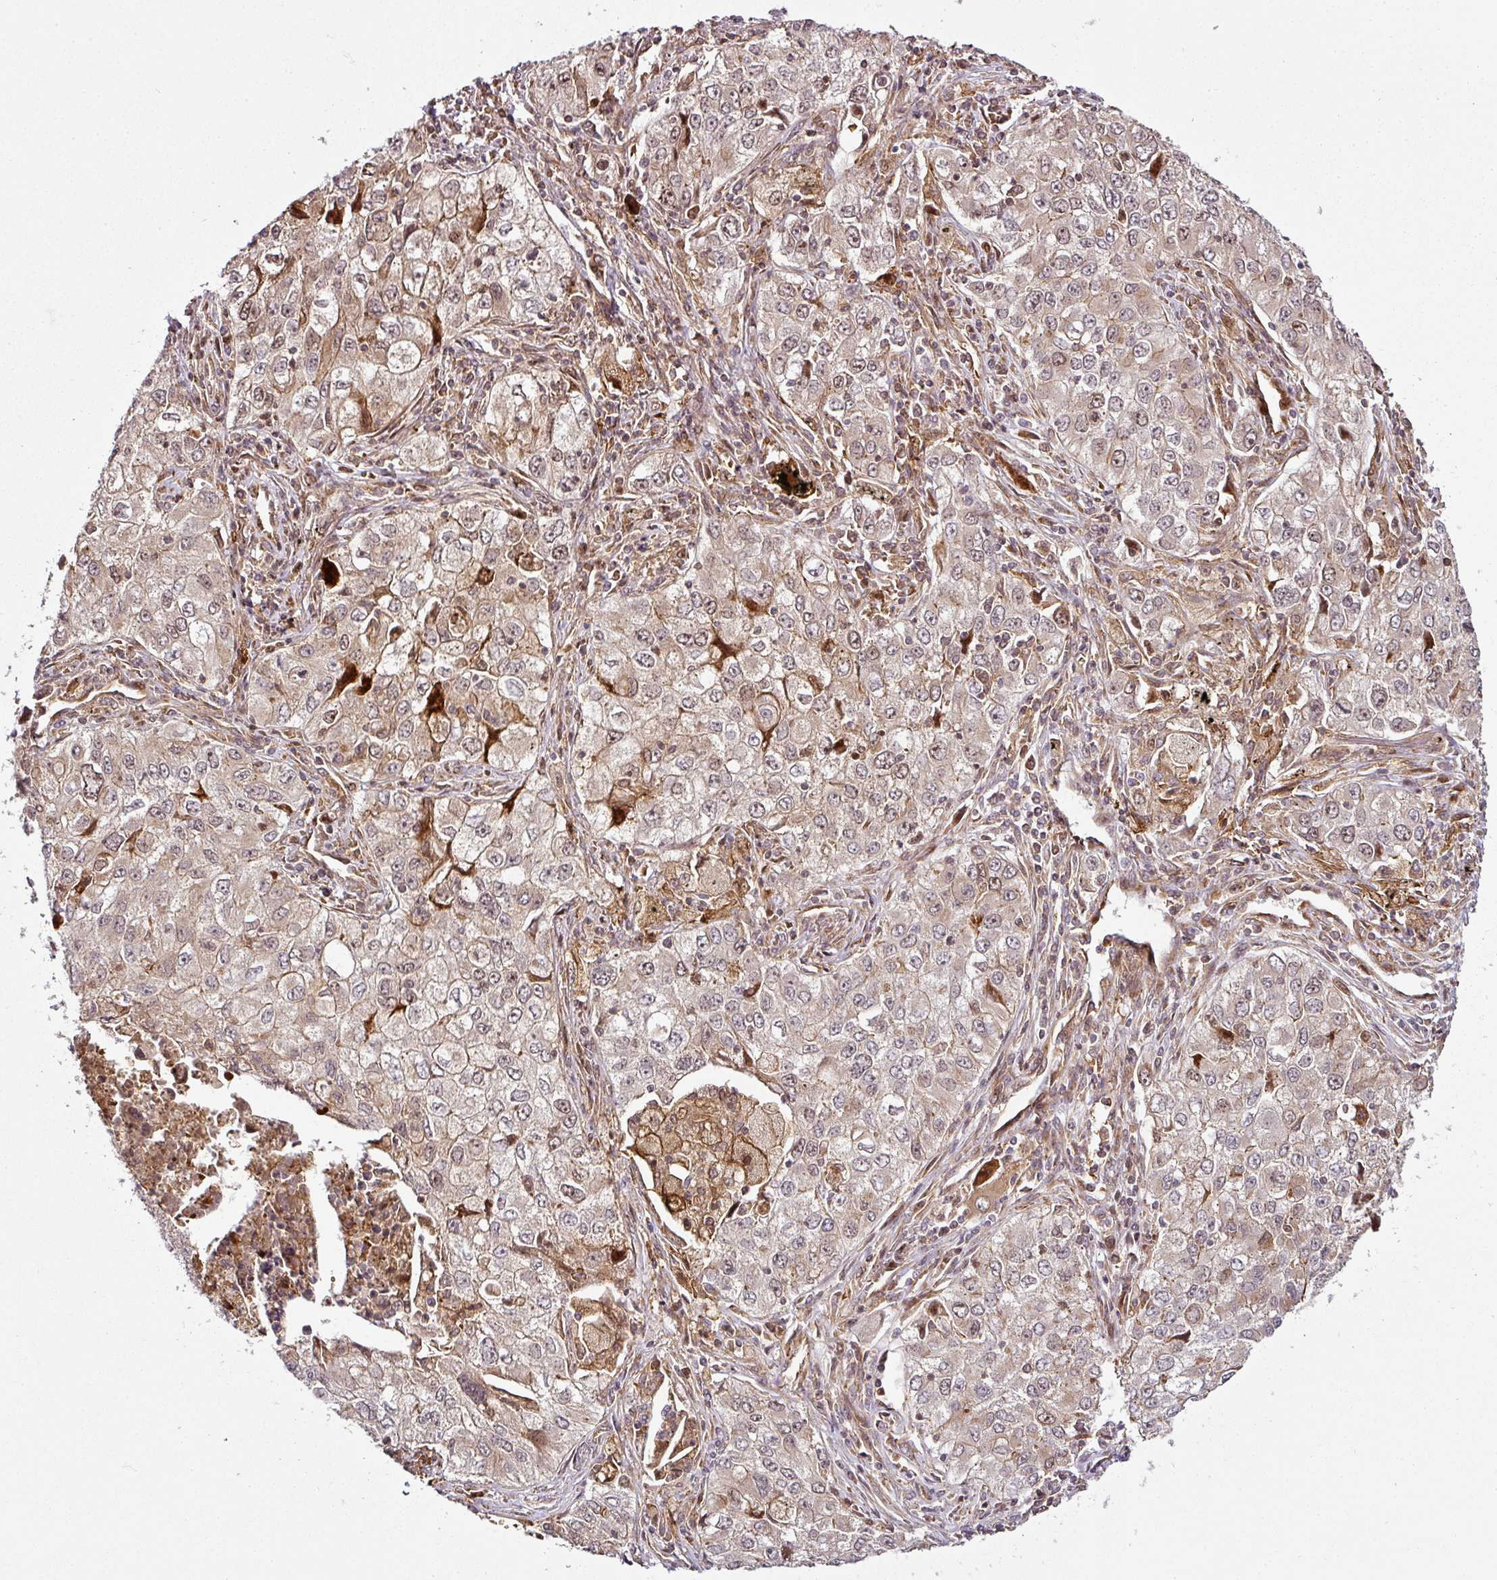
{"staining": {"intensity": "weak", "quantity": ">75%", "location": "cytoplasmic/membranous,nuclear"}, "tissue": "lung cancer", "cell_type": "Tumor cells", "image_type": "cancer", "snomed": [{"axis": "morphology", "description": "Adenocarcinoma, NOS"}, {"axis": "morphology", "description": "Adenocarcinoma, metastatic, NOS"}, {"axis": "topography", "description": "Lymph node"}, {"axis": "topography", "description": "Lung"}], "caption": "Lung cancer (metastatic adenocarcinoma) tissue reveals weak cytoplasmic/membranous and nuclear staining in about >75% of tumor cells The staining was performed using DAB, with brown indicating positive protein expression. Nuclei are stained blue with hematoxylin.", "gene": "ATAT1", "patient": {"sex": "female", "age": 42}}